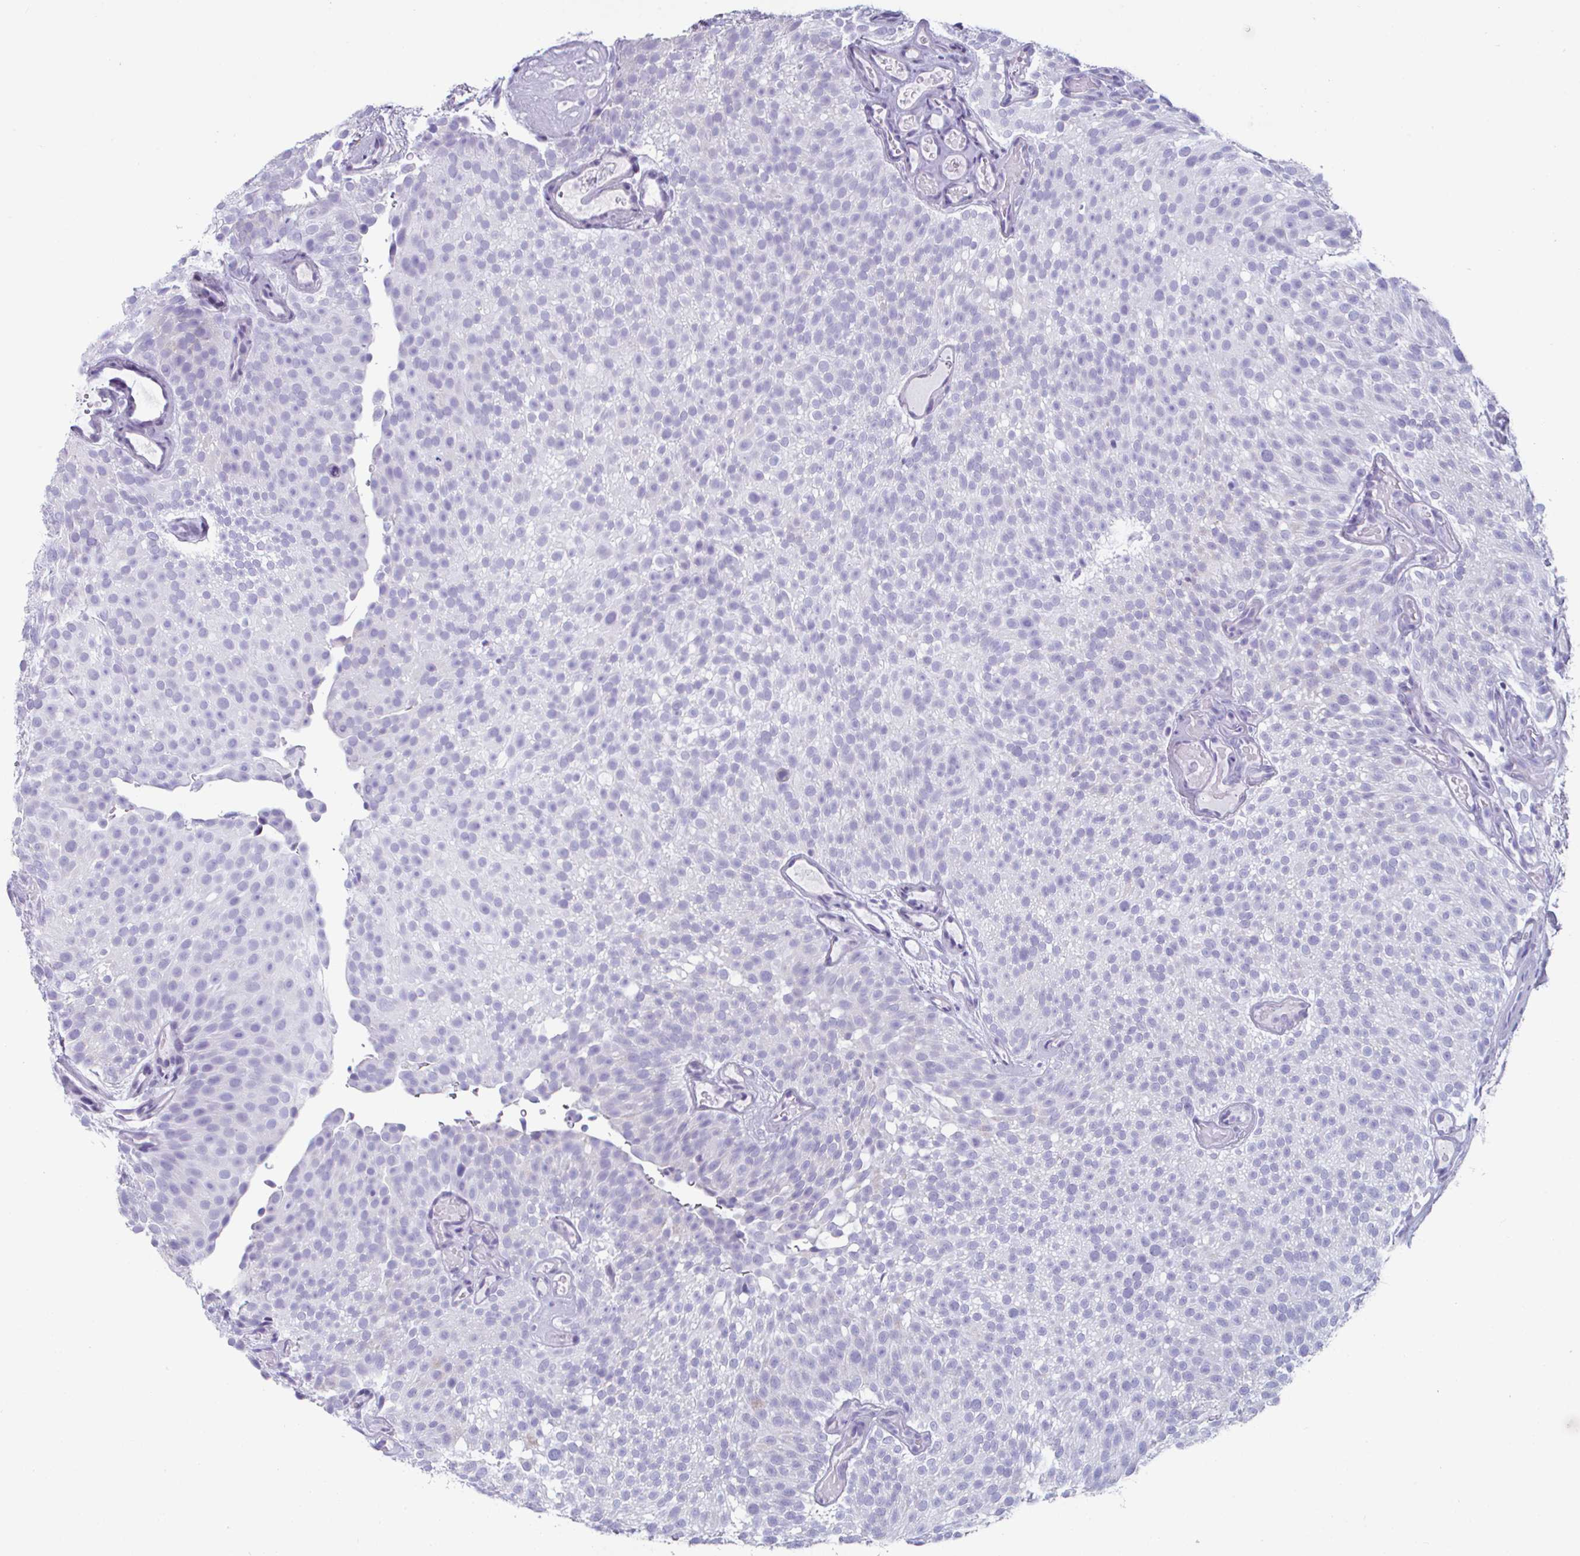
{"staining": {"intensity": "negative", "quantity": "none", "location": "none"}, "tissue": "urothelial cancer", "cell_type": "Tumor cells", "image_type": "cancer", "snomed": [{"axis": "morphology", "description": "Urothelial carcinoma, Low grade"}, {"axis": "topography", "description": "Urinary bladder"}], "caption": "DAB immunohistochemical staining of urothelial carcinoma (low-grade) reveals no significant positivity in tumor cells.", "gene": "CREG2", "patient": {"sex": "male", "age": 78}}